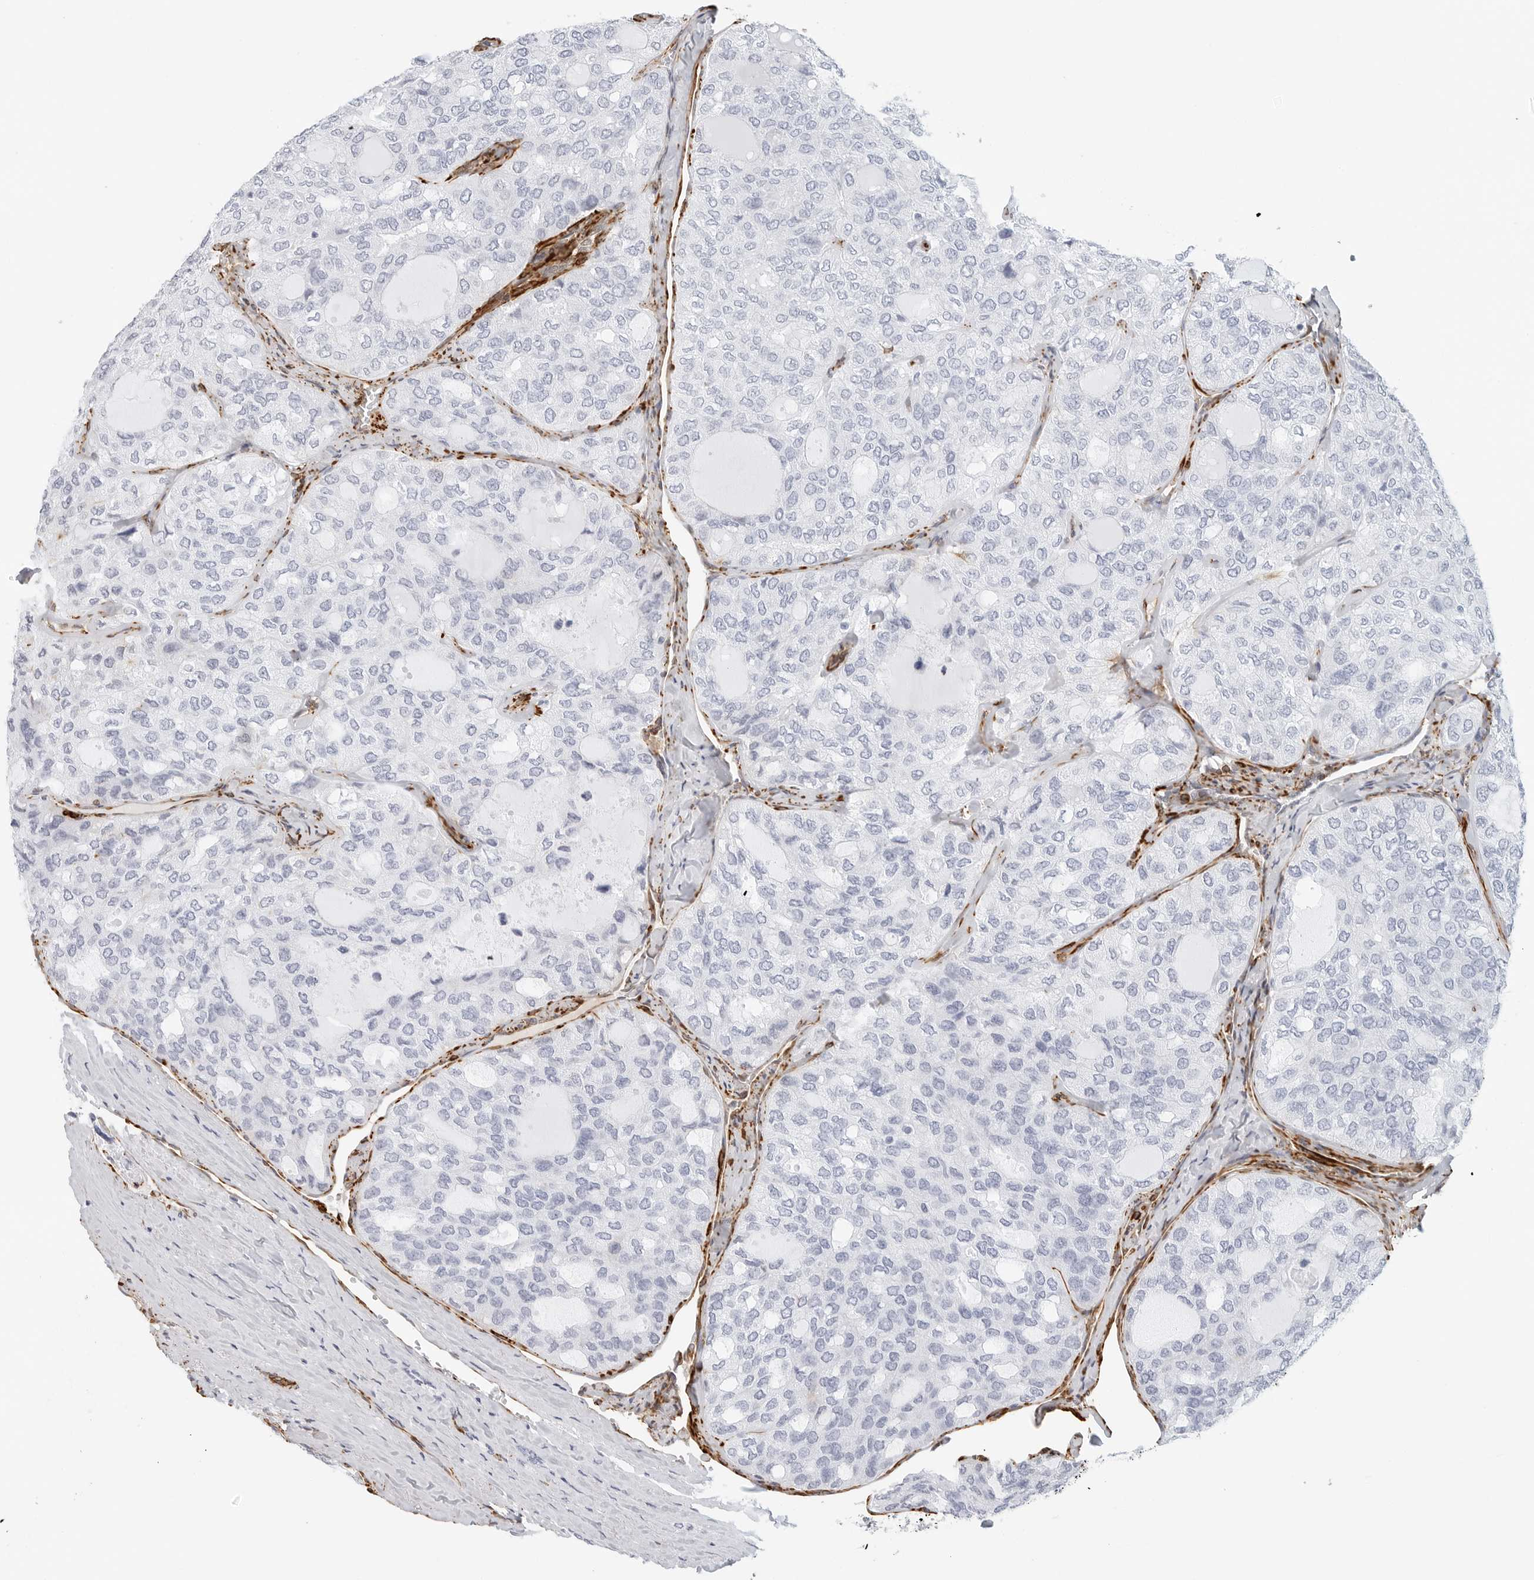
{"staining": {"intensity": "negative", "quantity": "none", "location": "none"}, "tissue": "thyroid cancer", "cell_type": "Tumor cells", "image_type": "cancer", "snomed": [{"axis": "morphology", "description": "Follicular adenoma carcinoma, NOS"}, {"axis": "topography", "description": "Thyroid gland"}], "caption": "Human follicular adenoma carcinoma (thyroid) stained for a protein using IHC displays no positivity in tumor cells.", "gene": "NES", "patient": {"sex": "male", "age": 75}}